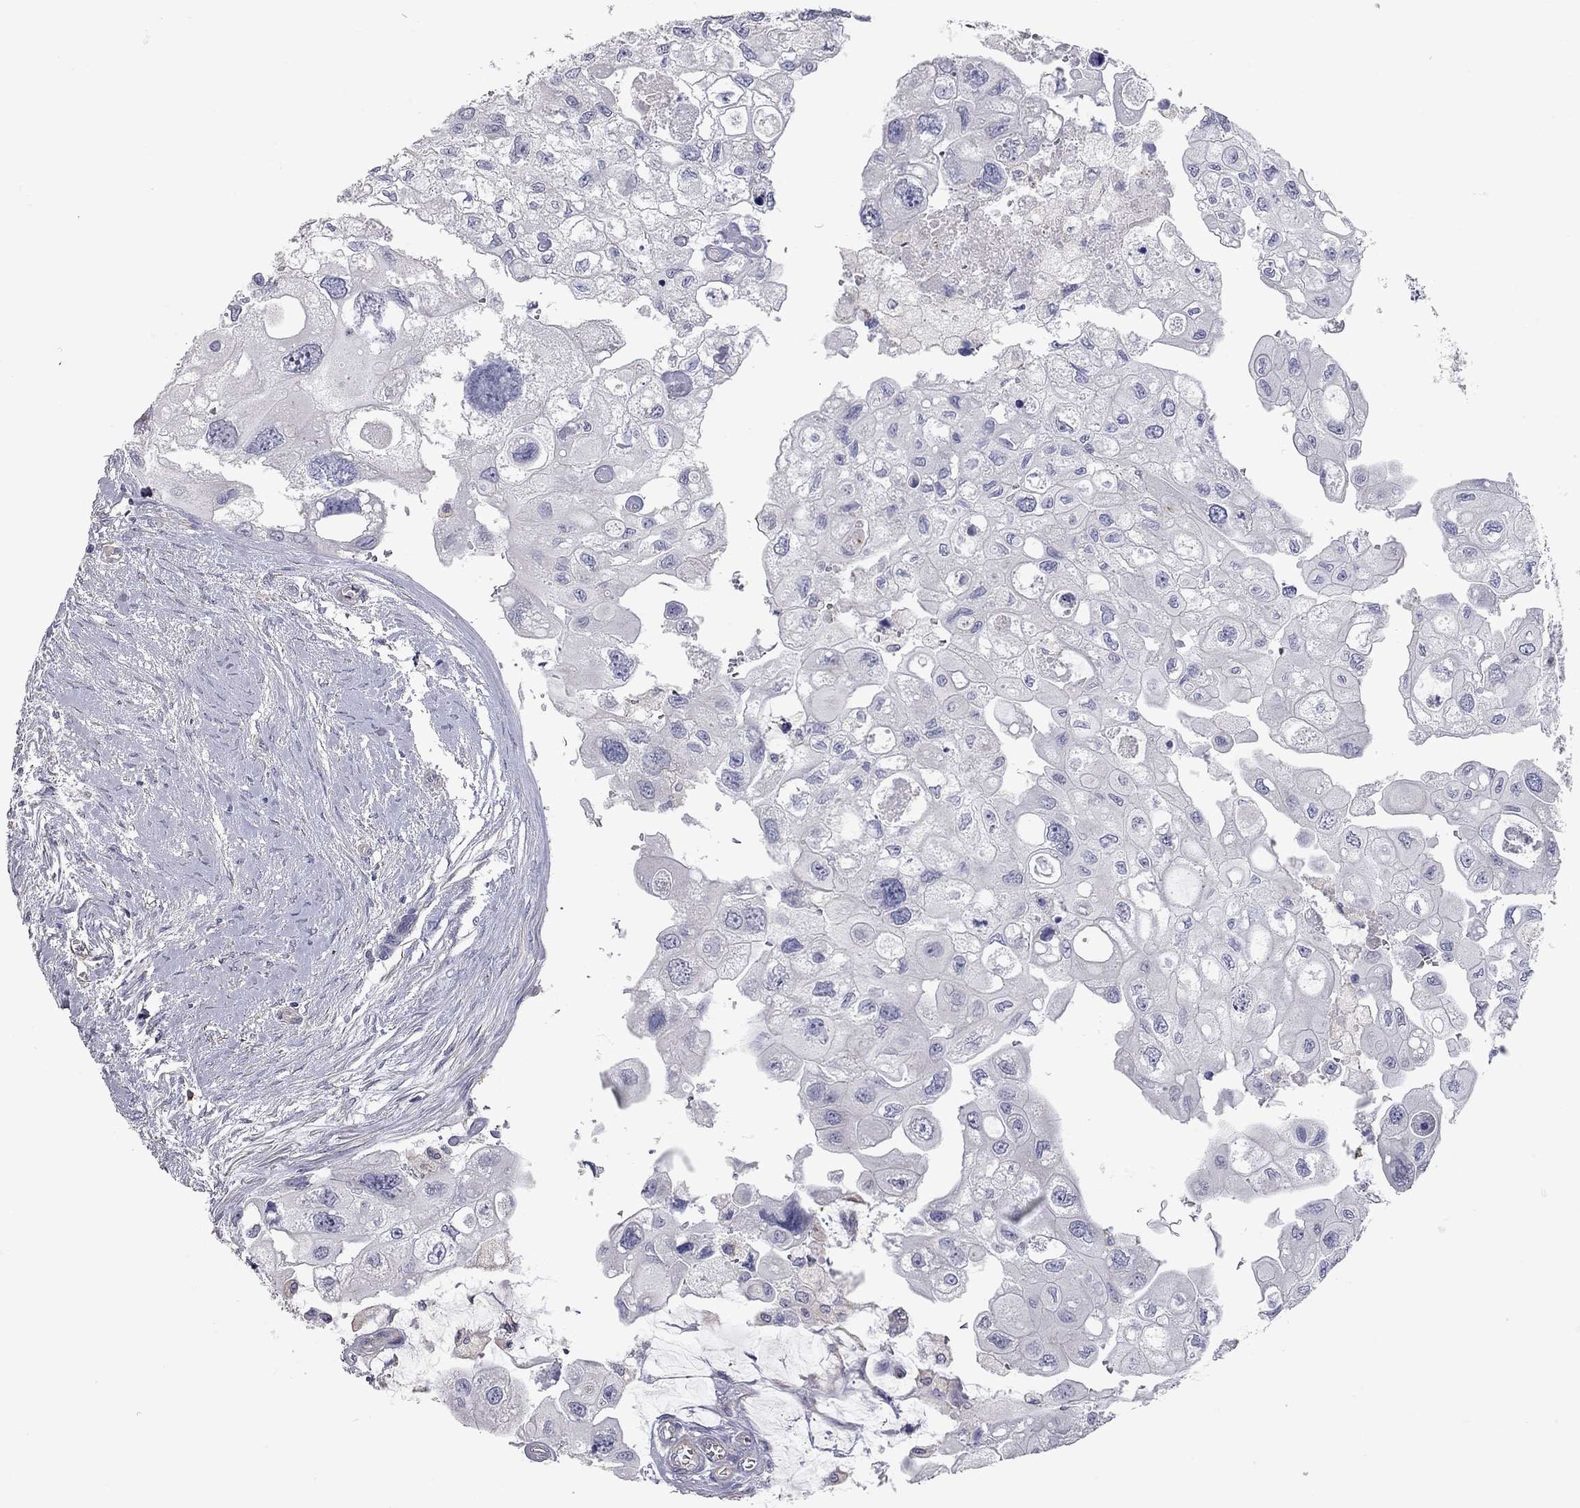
{"staining": {"intensity": "negative", "quantity": "none", "location": "none"}, "tissue": "urothelial cancer", "cell_type": "Tumor cells", "image_type": "cancer", "snomed": [{"axis": "morphology", "description": "Urothelial carcinoma, High grade"}, {"axis": "topography", "description": "Urinary bladder"}], "caption": "Tumor cells show no significant positivity in urothelial cancer.", "gene": "C10orf90", "patient": {"sex": "male", "age": 59}}